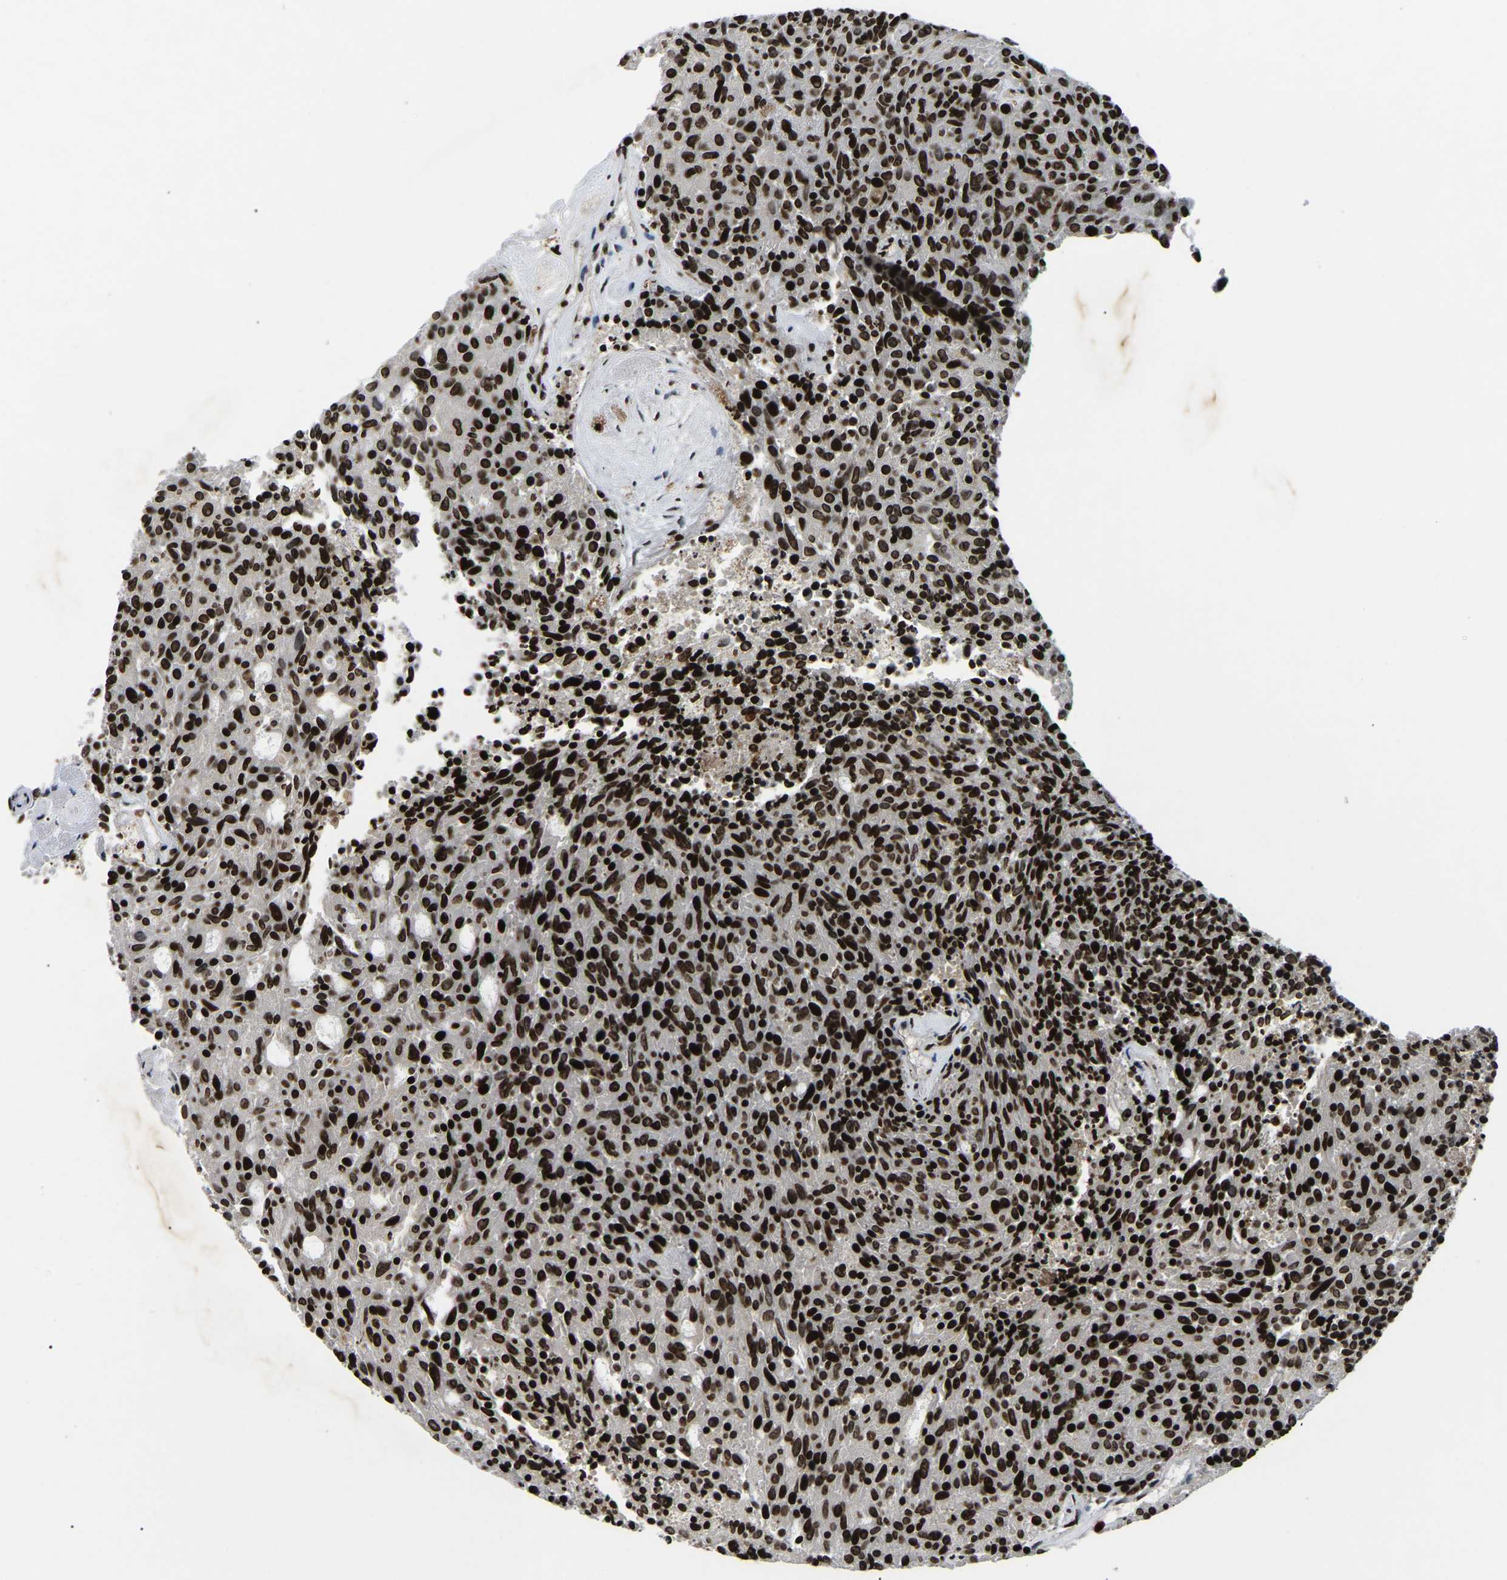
{"staining": {"intensity": "strong", "quantity": ">75%", "location": "nuclear"}, "tissue": "carcinoid", "cell_type": "Tumor cells", "image_type": "cancer", "snomed": [{"axis": "morphology", "description": "Carcinoid, malignant, NOS"}, {"axis": "topography", "description": "Pancreas"}], "caption": "A photomicrograph showing strong nuclear expression in approximately >75% of tumor cells in carcinoid, as visualized by brown immunohistochemical staining.", "gene": "LRRC61", "patient": {"sex": "female", "age": 54}}